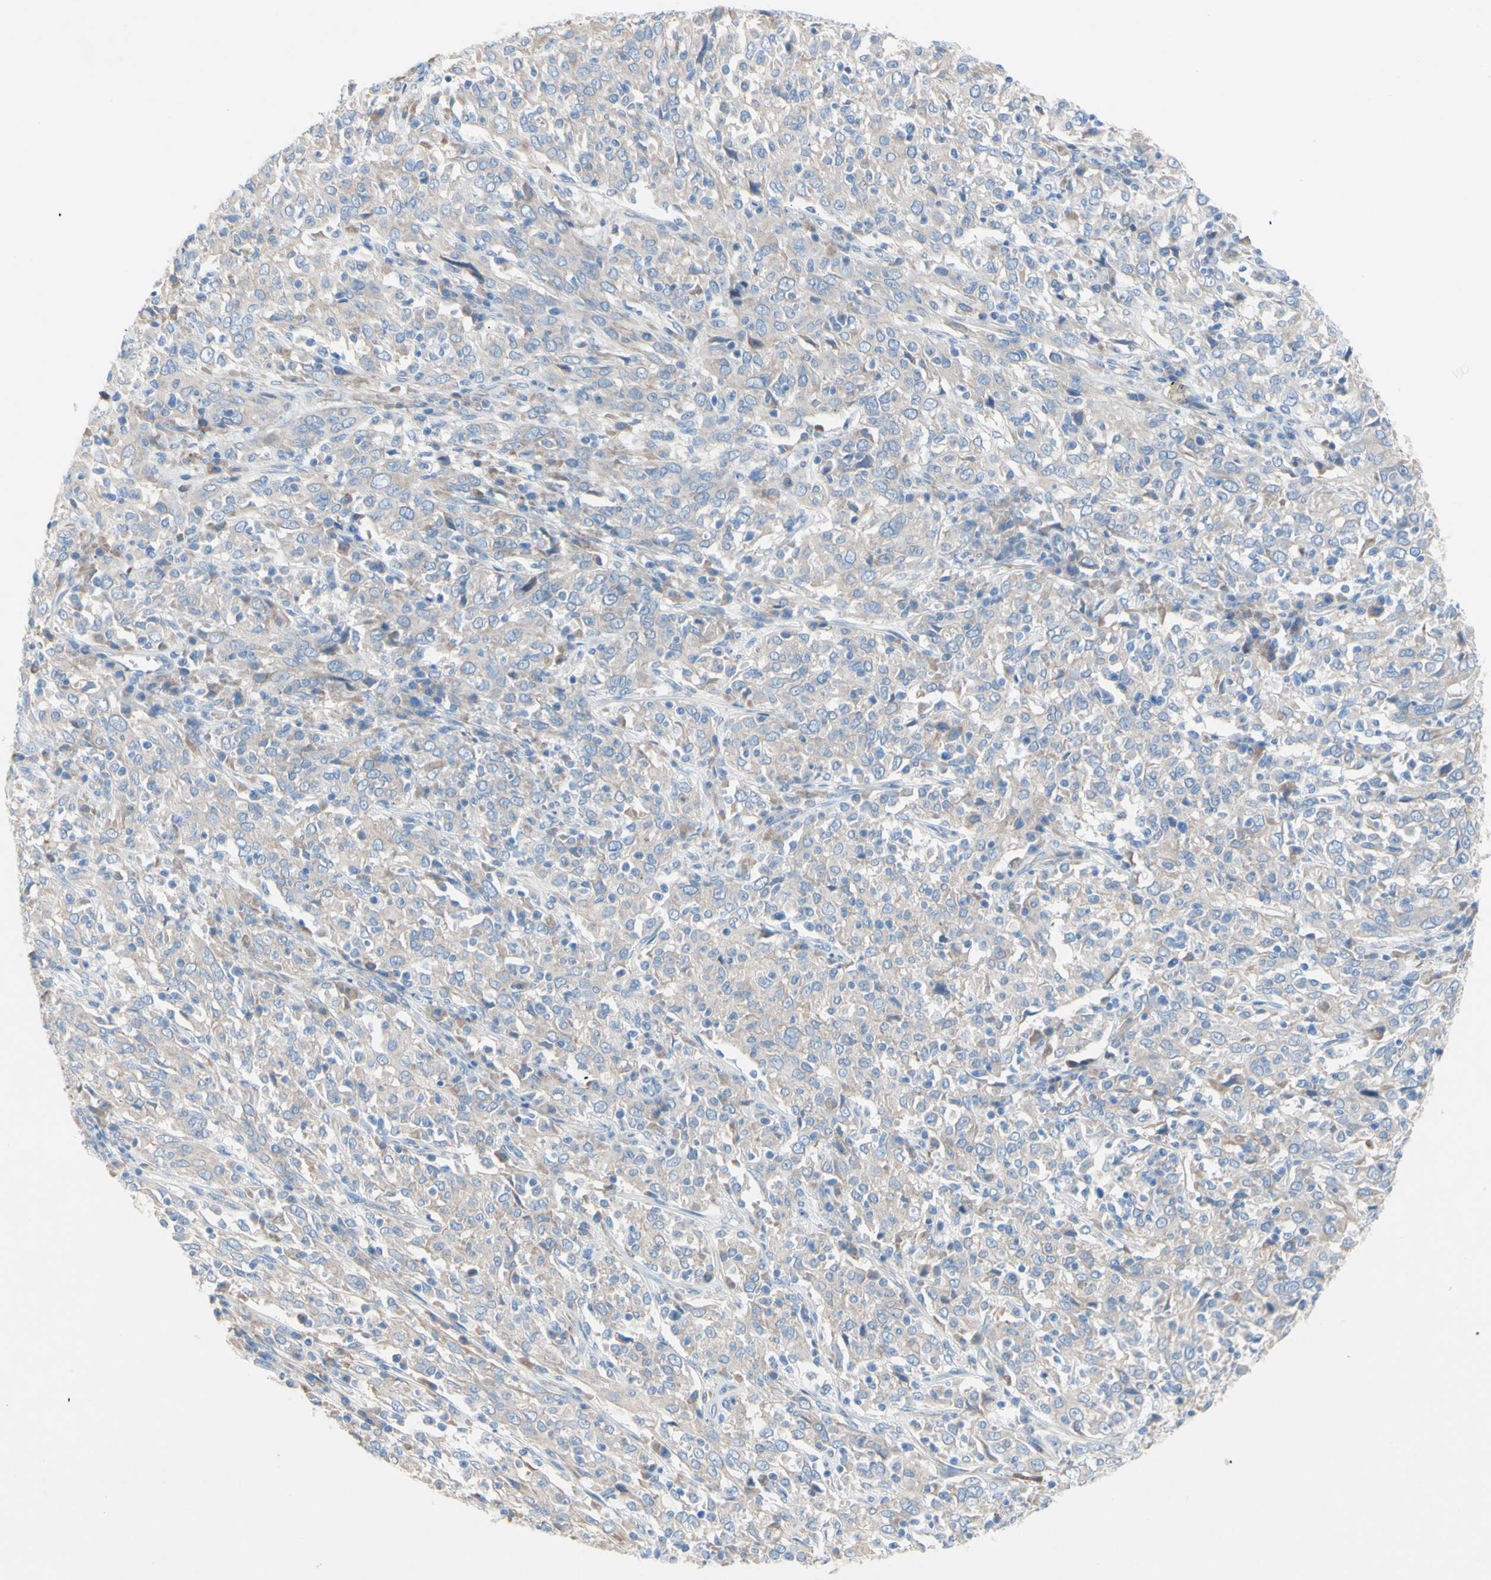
{"staining": {"intensity": "negative", "quantity": "none", "location": "none"}, "tissue": "cervical cancer", "cell_type": "Tumor cells", "image_type": "cancer", "snomed": [{"axis": "morphology", "description": "Squamous cell carcinoma, NOS"}, {"axis": "topography", "description": "Cervix"}], "caption": "Image shows no protein staining in tumor cells of squamous cell carcinoma (cervical) tissue. The staining was performed using DAB (3,3'-diaminobenzidine) to visualize the protein expression in brown, while the nuclei were stained in blue with hematoxylin (Magnification: 20x).", "gene": "TMIGD2", "patient": {"sex": "female", "age": 46}}